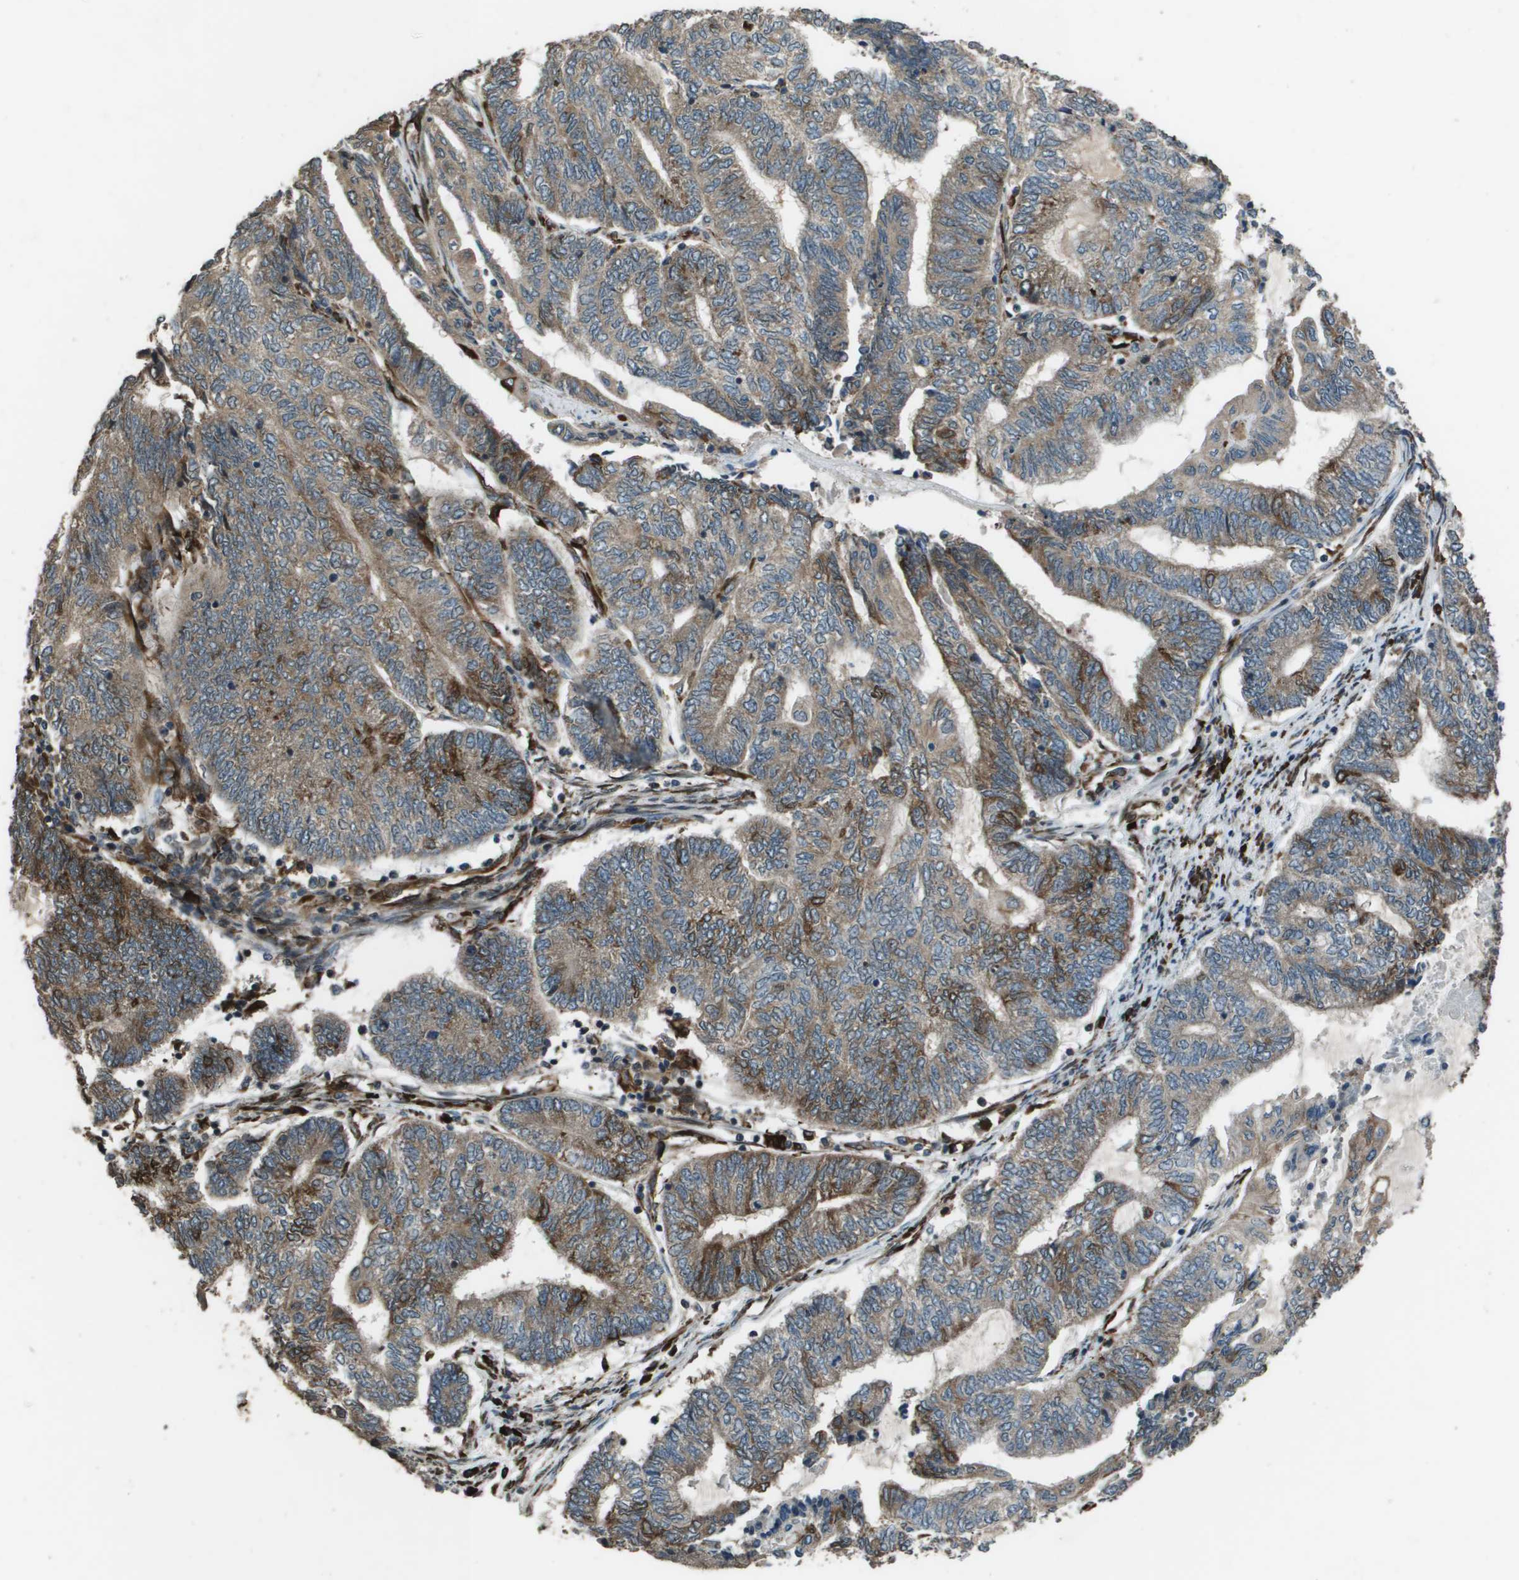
{"staining": {"intensity": "weak", "quantity": ">75%", "location": "cytoplasmic/membranous"}, "tissue": "endometrial cancer", "cell_type": "Tumor cells", "image_type": "cancer", "snomed": [{"axis": "morphology", "description": "Adenocarcinoma, NOS"}, {"axis": "topography", "description": "Uterus"}, {"axis": "topography", "description": "Endometrium"}], "caption": "Immunohistochemistry histopathology image of adenocarcinoma (endometrial) stained for a protein (brown), which displays low levels of weak cytoplasmic/membranous staining in about >75% of tumor cells.", "gene": "GOSR2", "patient": {"sex": "female", "age": 70}}